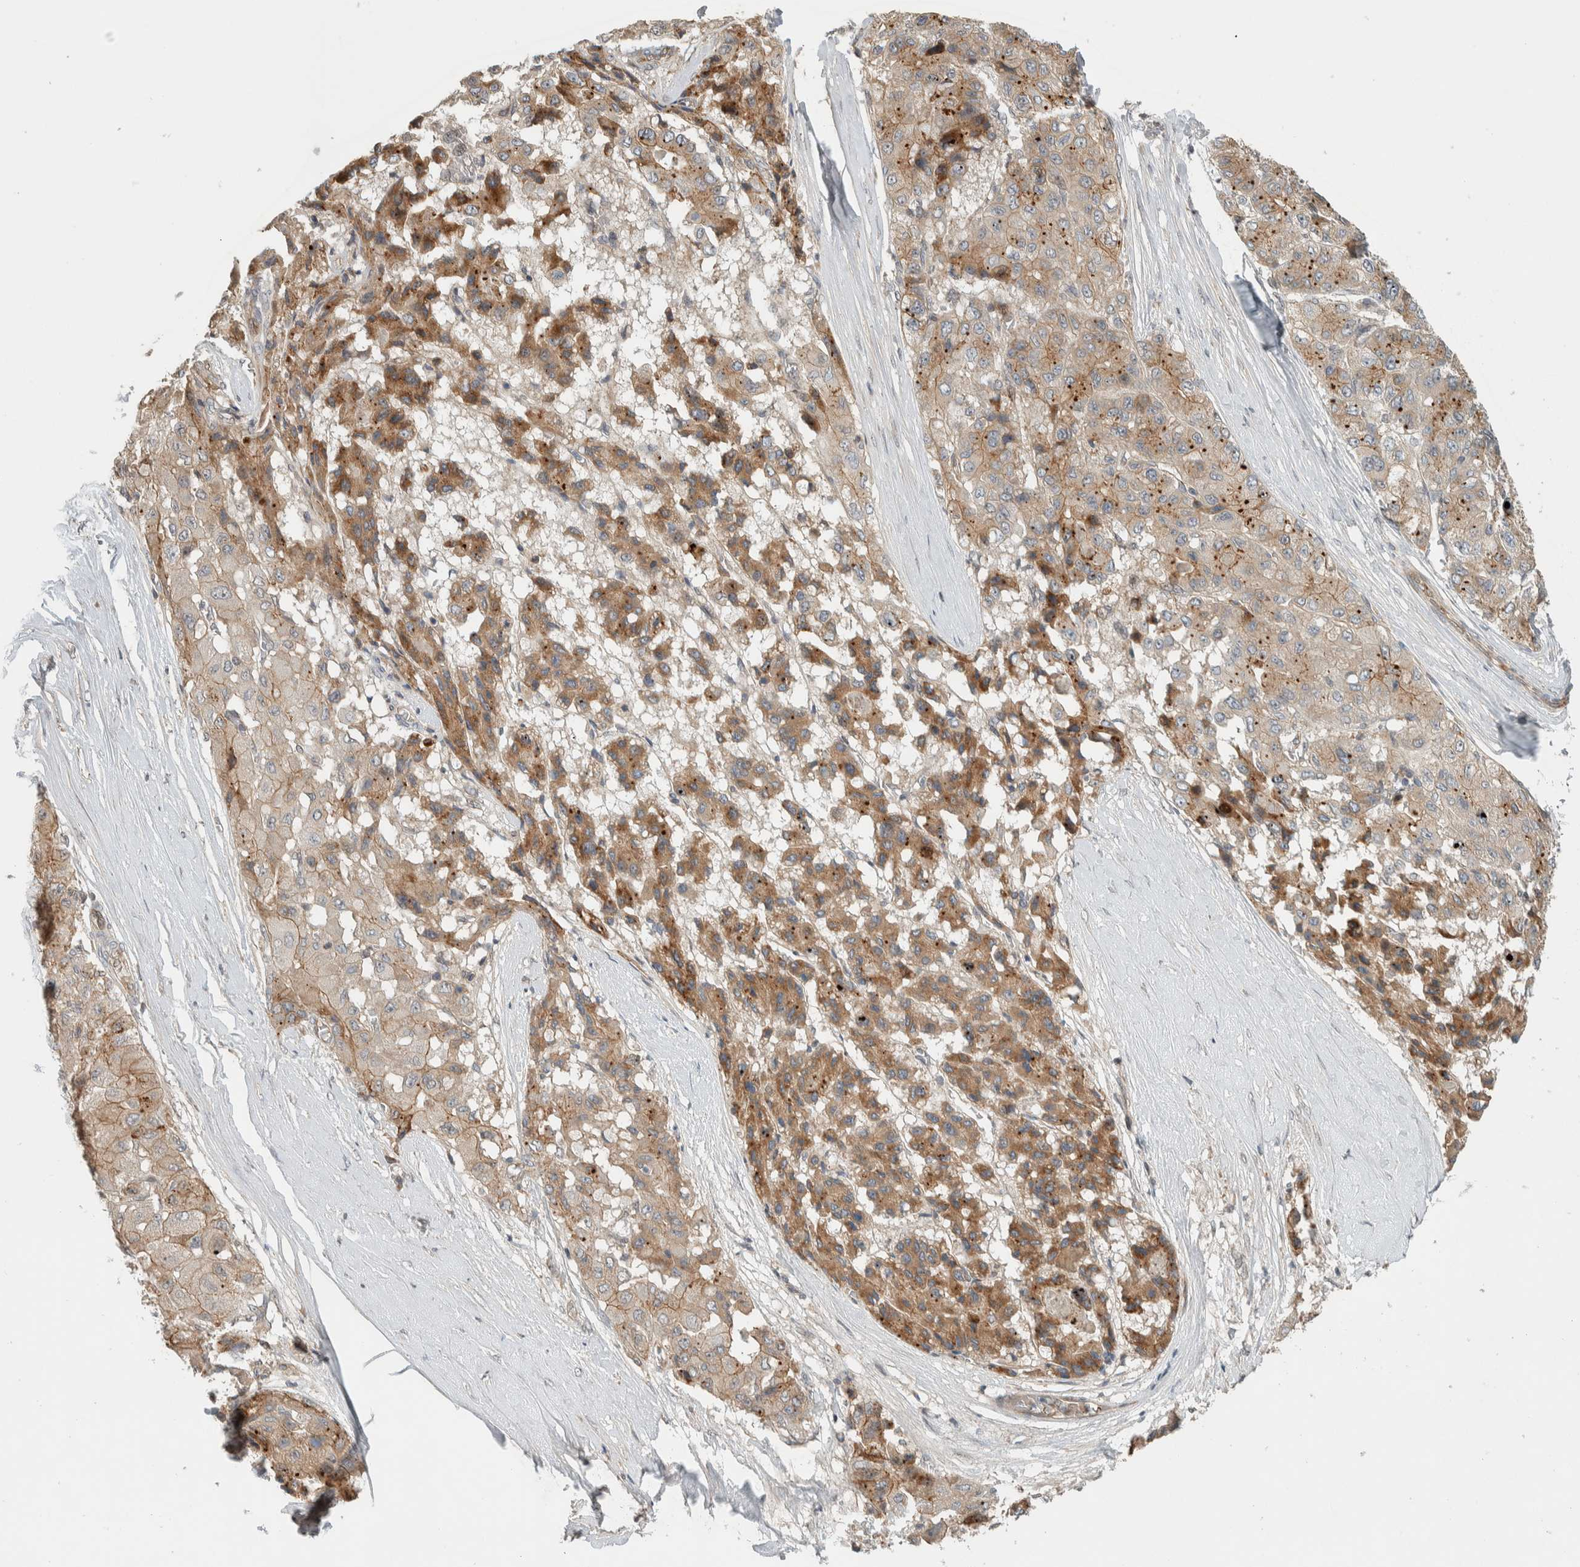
{"staining": {"intensity": "moderate", "quantity": "25%-75%", "location": "cytoplasmic/membranous"}, "tissue": "liver cancer", "cell_type": "Tumor cells", "image_type": "cancer", "snomed": [{"axis": "morphology", "description": "Carcinoma, Hepatocellular, NOS"}, {"axis": "topography", "description": "Liver"}], "caption": "Brown immunohistochemical staining in hepatocellular carcinoma (liver) exhibits moderate cytoplasmic/membranous staining in approximately 25%-75% of tumor cells.", "gene": "DEPTOR", "patient": {"sex": "male", "age": 80}}